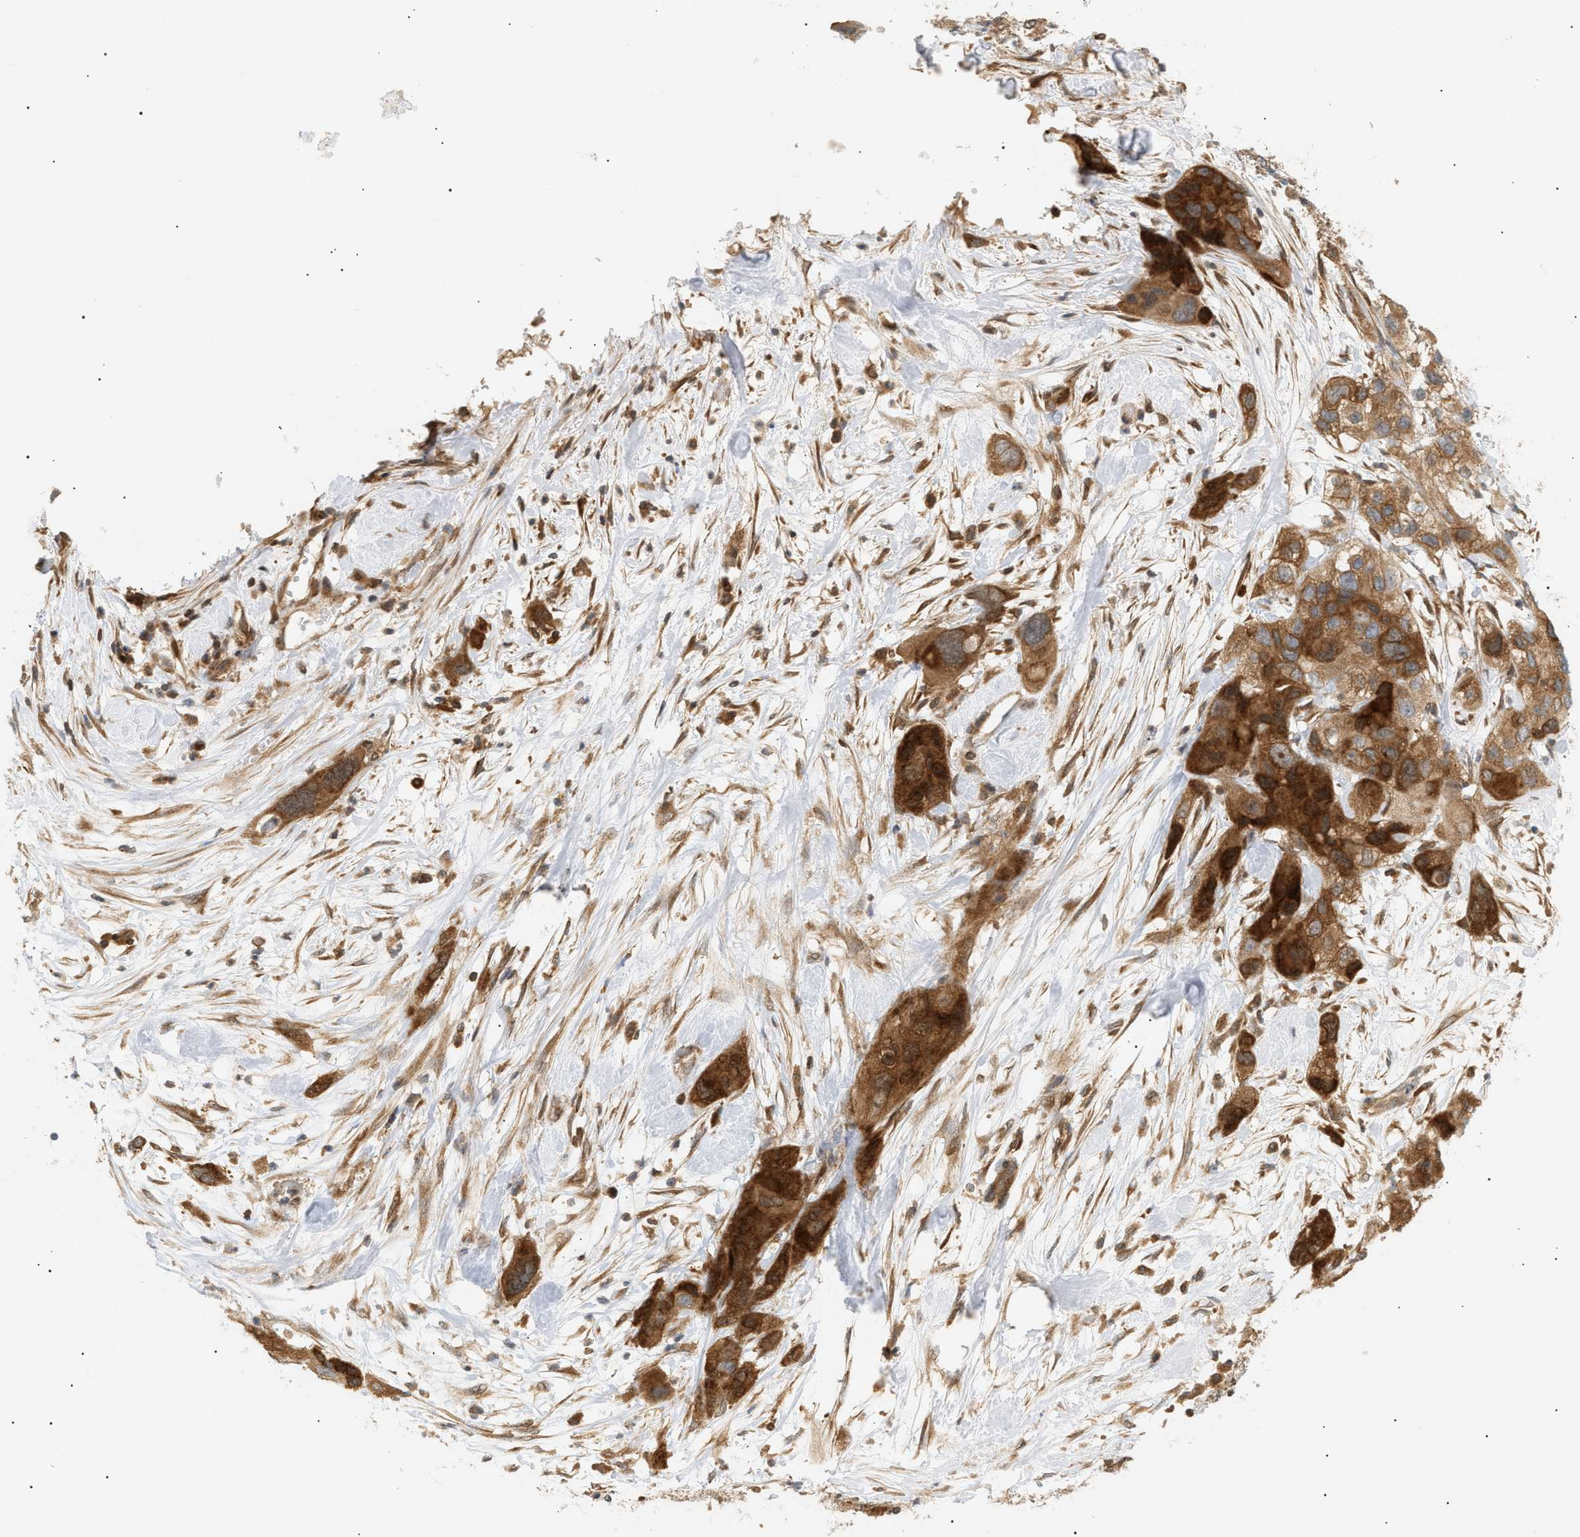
{"staining": {"intensity": "strong", "quantity": ">75%", "location": "cytoplasmic/membranous,nuclear"}, "tissue": "pancreatic cancer", "cell_type": "Tumor cells", "image_type": "cancer", "snomed": [{"axis": "morphology", "description": "Adenocarcinoma, NOS"}, {"axis": "topography", "description": "Pancreas"}], "caption": "Human pancreatic cancer stained with a brown dye exhibits strong cytoplasmic/membranous and nuclear positive expression in about >75% of tumor cells.", "gene": "SHC1", "patient": {"sex": "female", "age": 71}}